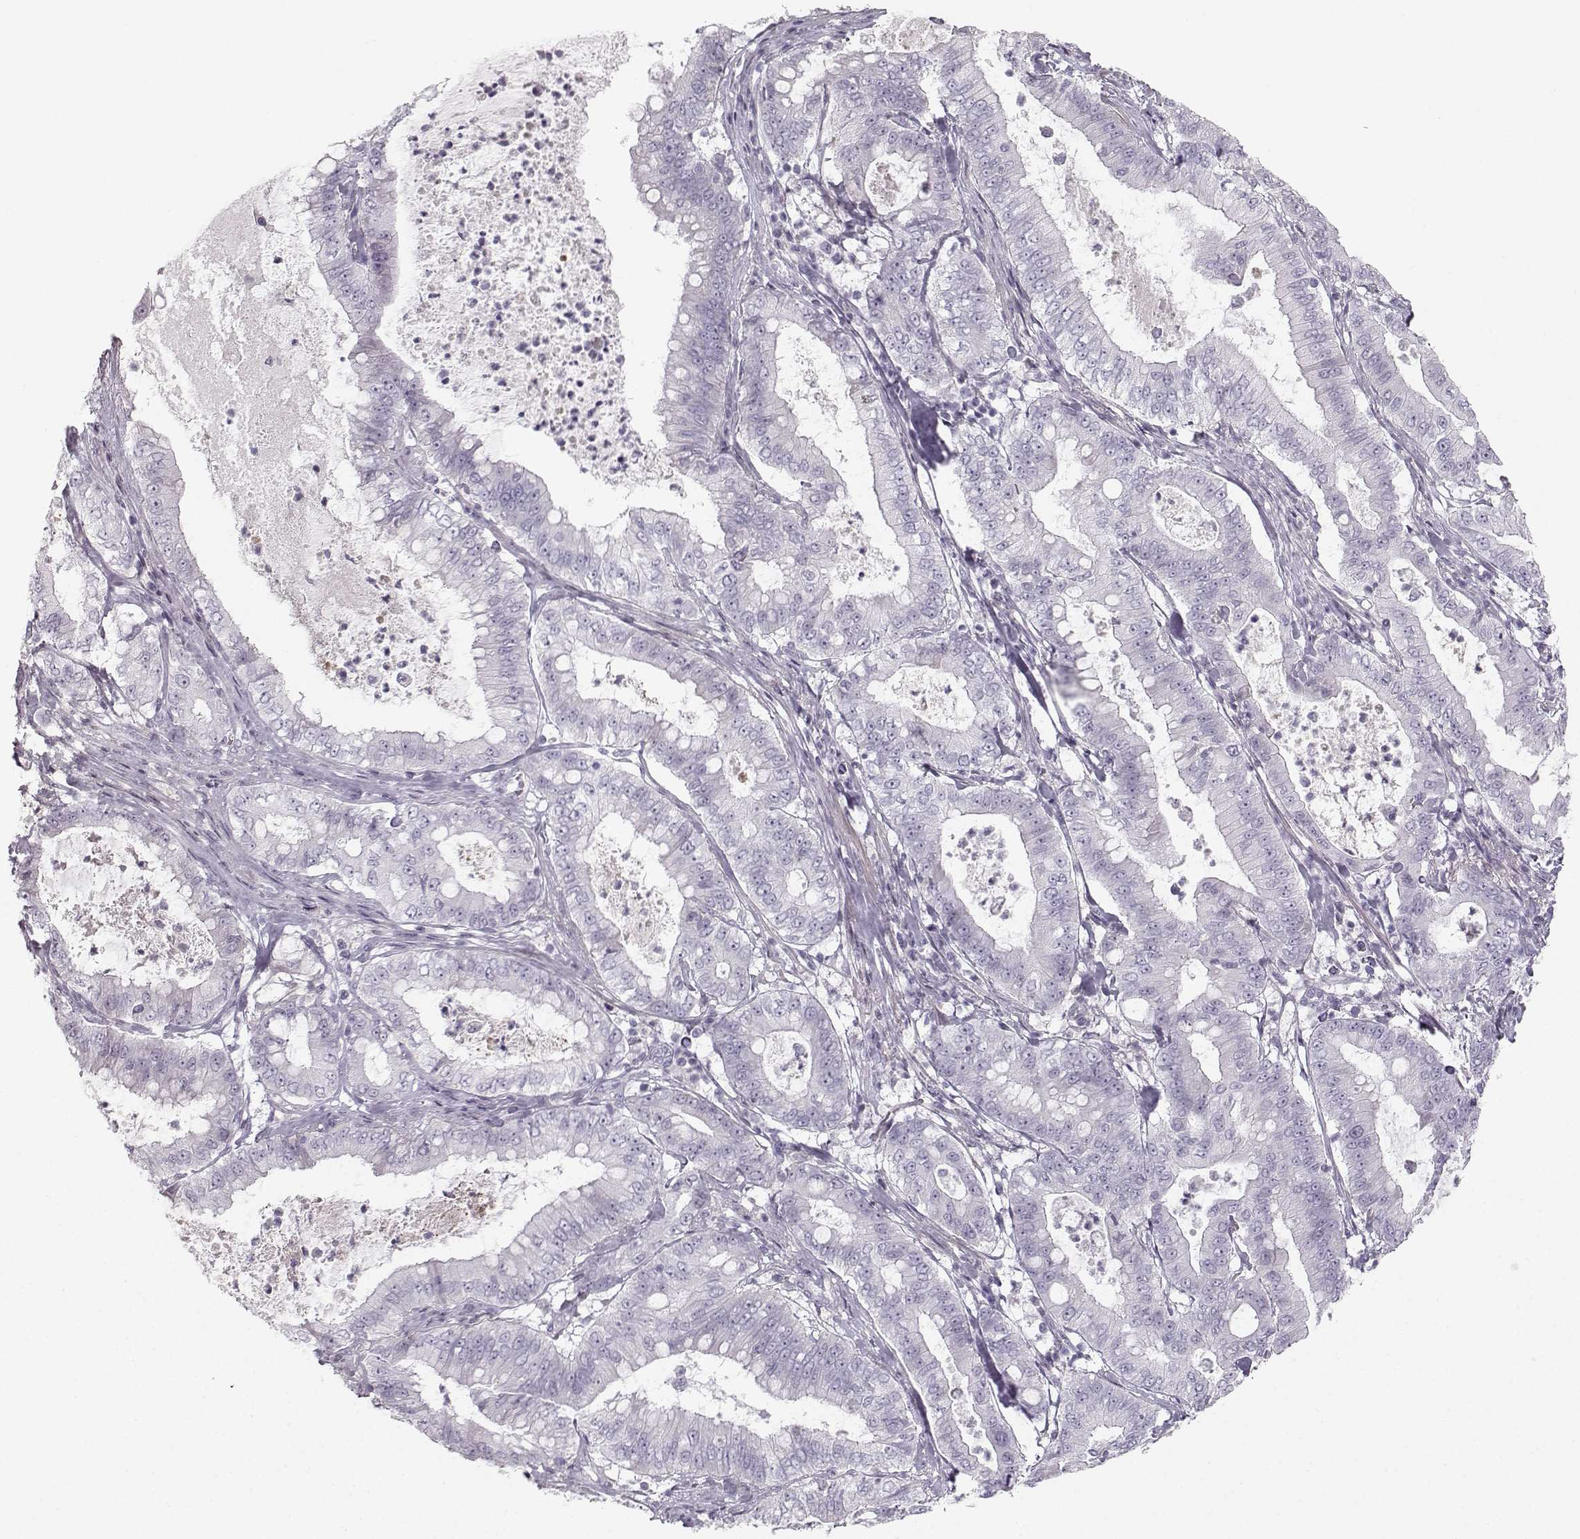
{"staining": {"intensity": "negative", "quantity": "none", "location": "none"}, "tissue": "pancreatic cancer", "cell_type": "Tumor cells", "image_type": "cancer", "snomed": [{"axis": "morphology", "description": "Adenocarcinoma, NOS"}, {"axis": "topography", "description": "Pancreas"}], "caption": "Pancreatic cancer (adenocarcinoma) was stained to show a protein in brown. There is no significant staining in tumor cells.", "gene": "CASR", "patient": {"sex": "male", "age": 71}}